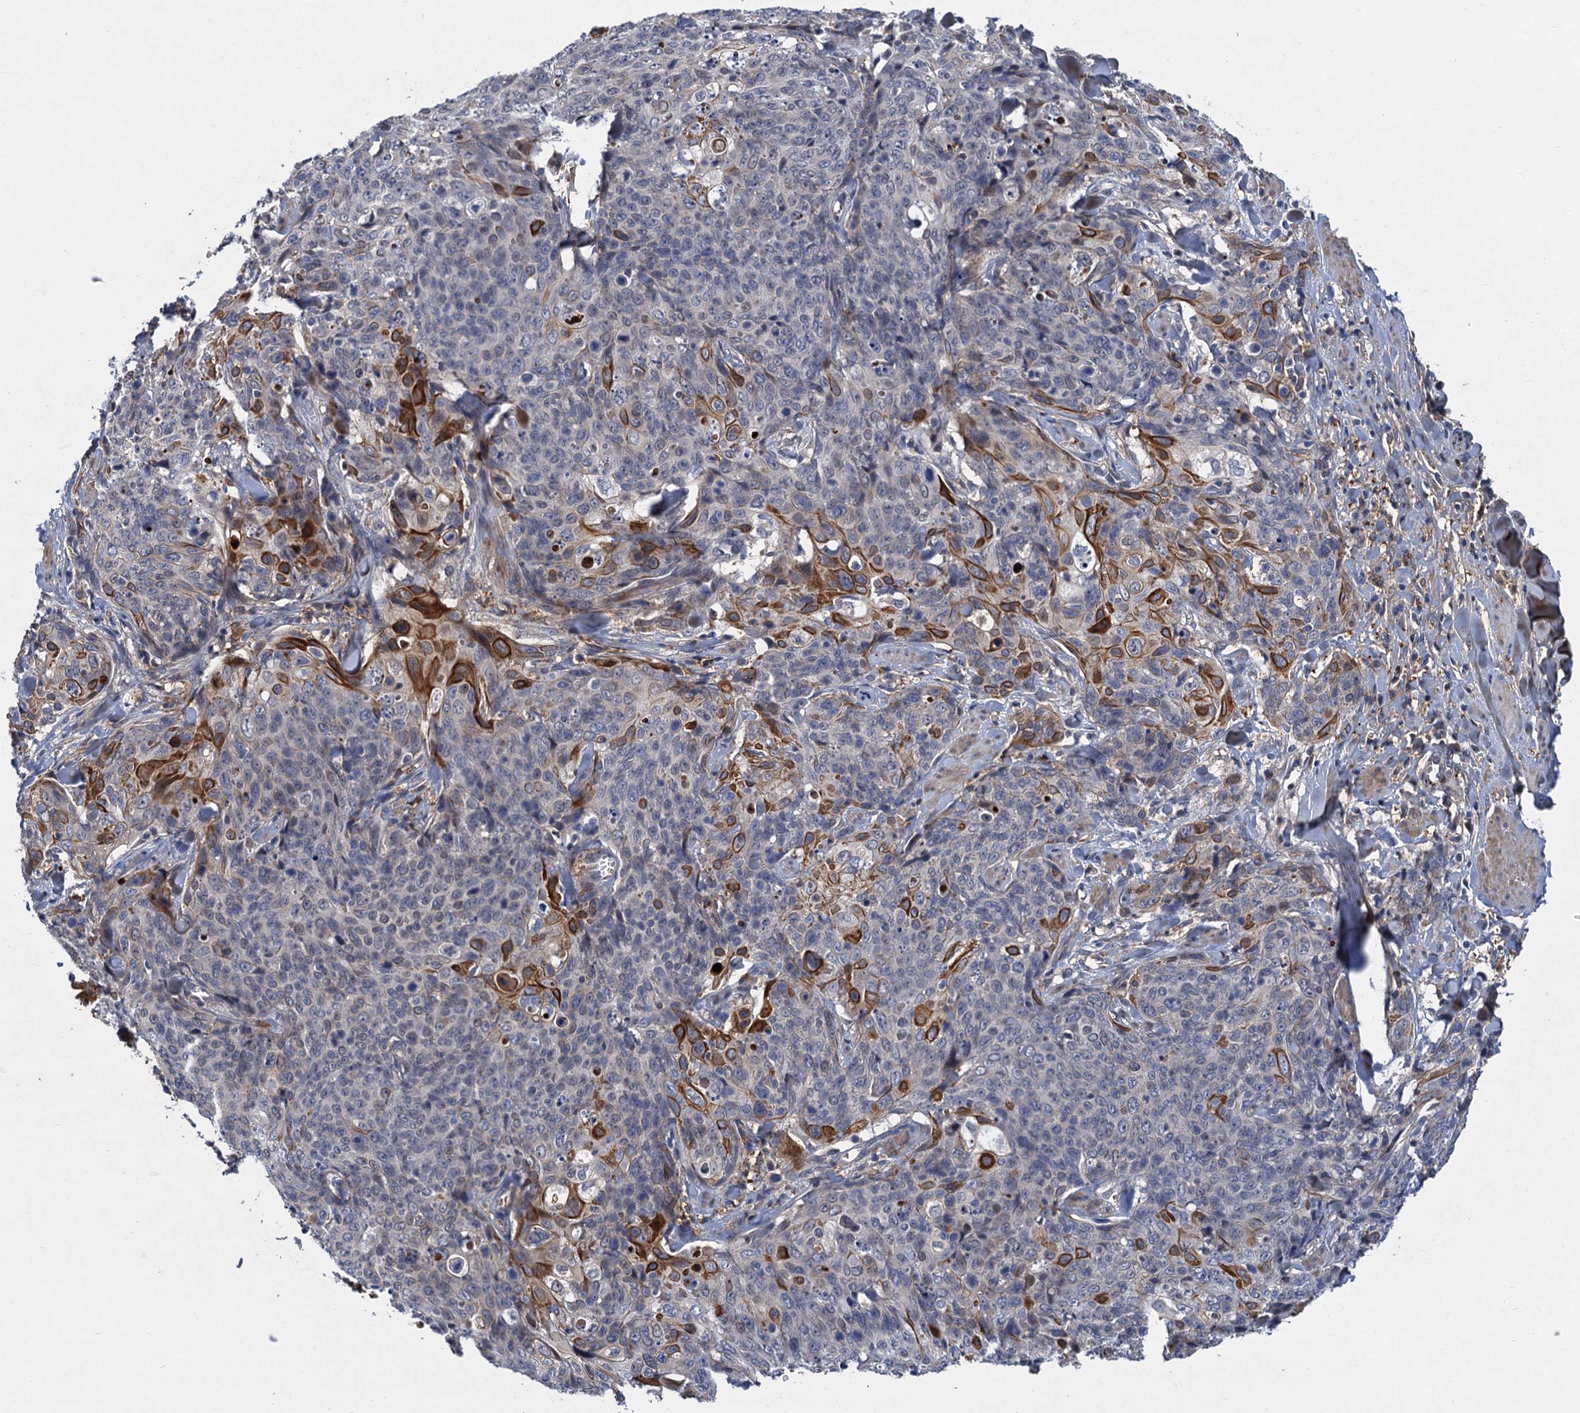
{"staining": {"intensity": "moderate", "quantity": "<25%", "location": "cytoplasmic/membranous"}, "tissue": "skin cancer", "cell_type": "Tumor cells", "image_type": "cancer", "snomed": [{"axis": "morphology", "description": "Squamous cell carcinoma, NOS"}, {"axis": "topography", "description": "Skin"}, {"axis": "topography", "description": "Vulva"}], "caption": "Immunohistochemistry (IHC) micrograph of human skin squamous cell carcinoma stained for a protein (brown), which demonstrates low levels of moderate cytoplasmic/membranous expression in approximately <25% of tumor cells.", "gene": "TRAF7", "patient": {"sex": "female", "age": 85}}